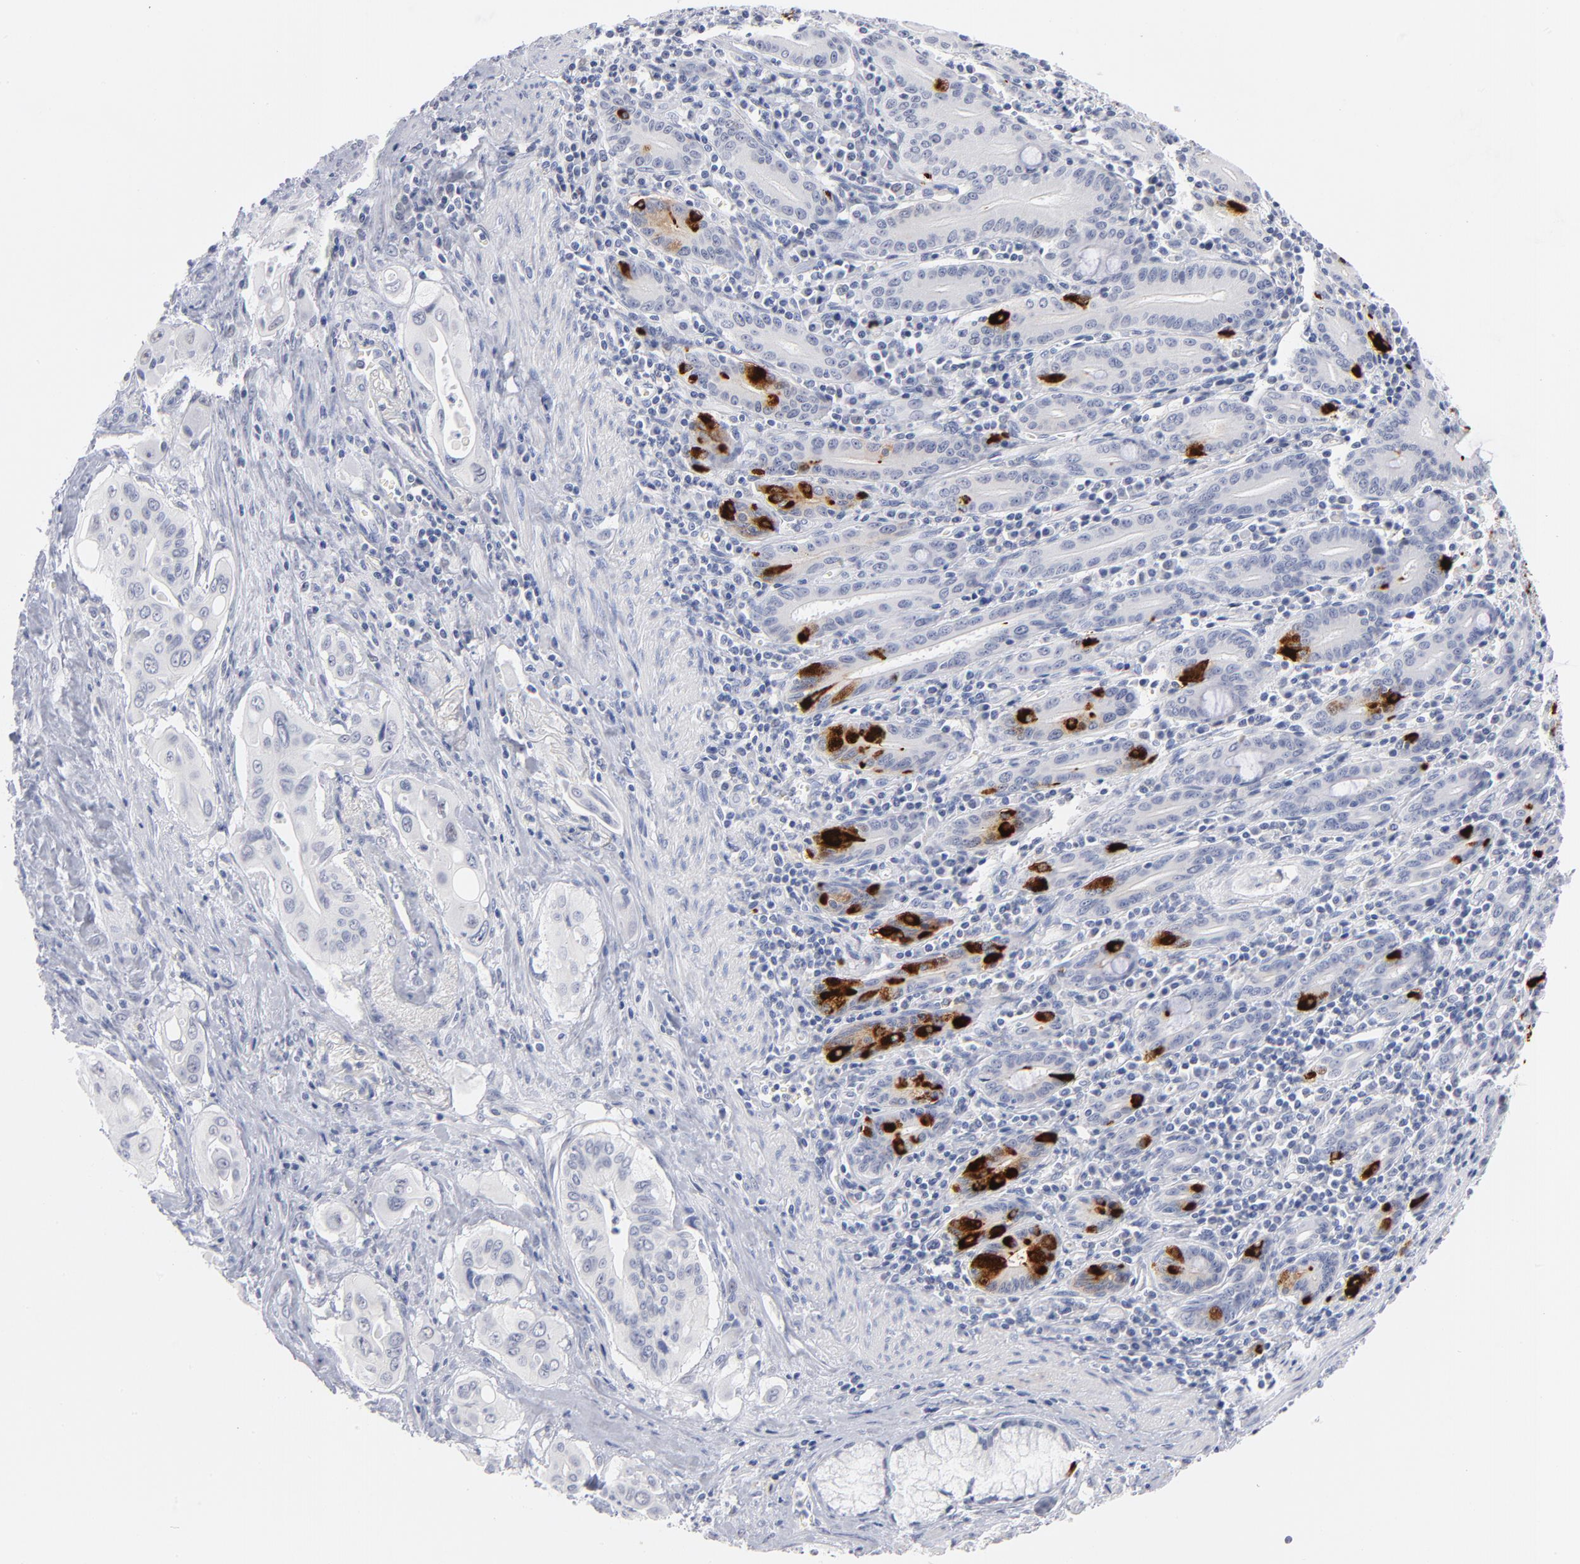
{"staining": {"intensity": "negative", "quantity": "none", "location": "none"}, "tissue": "pancreatic cancer", "cell_type": "Tumor cells", "image_type": "cancer", "snomed": [{"axis": "morphology", "description": "Adenocarcinoma, NOS"}, {"axis": "topography", "description": "Pancreas"}], "caption": "A high-resolution micrograph shows immunohistochemistry staining of adenocarcinoma (pancreatic), which displays no significant expression in tumor cells. The staining was performed using DAB (3,3'-diaminobenzidine) to visualize the protein expression in brown, while the nuclei were stained in blue with hematoxylin (Magnification: 20x).", "gene": "KHNYN", "patient": {"sex": "male", "age": 77}}